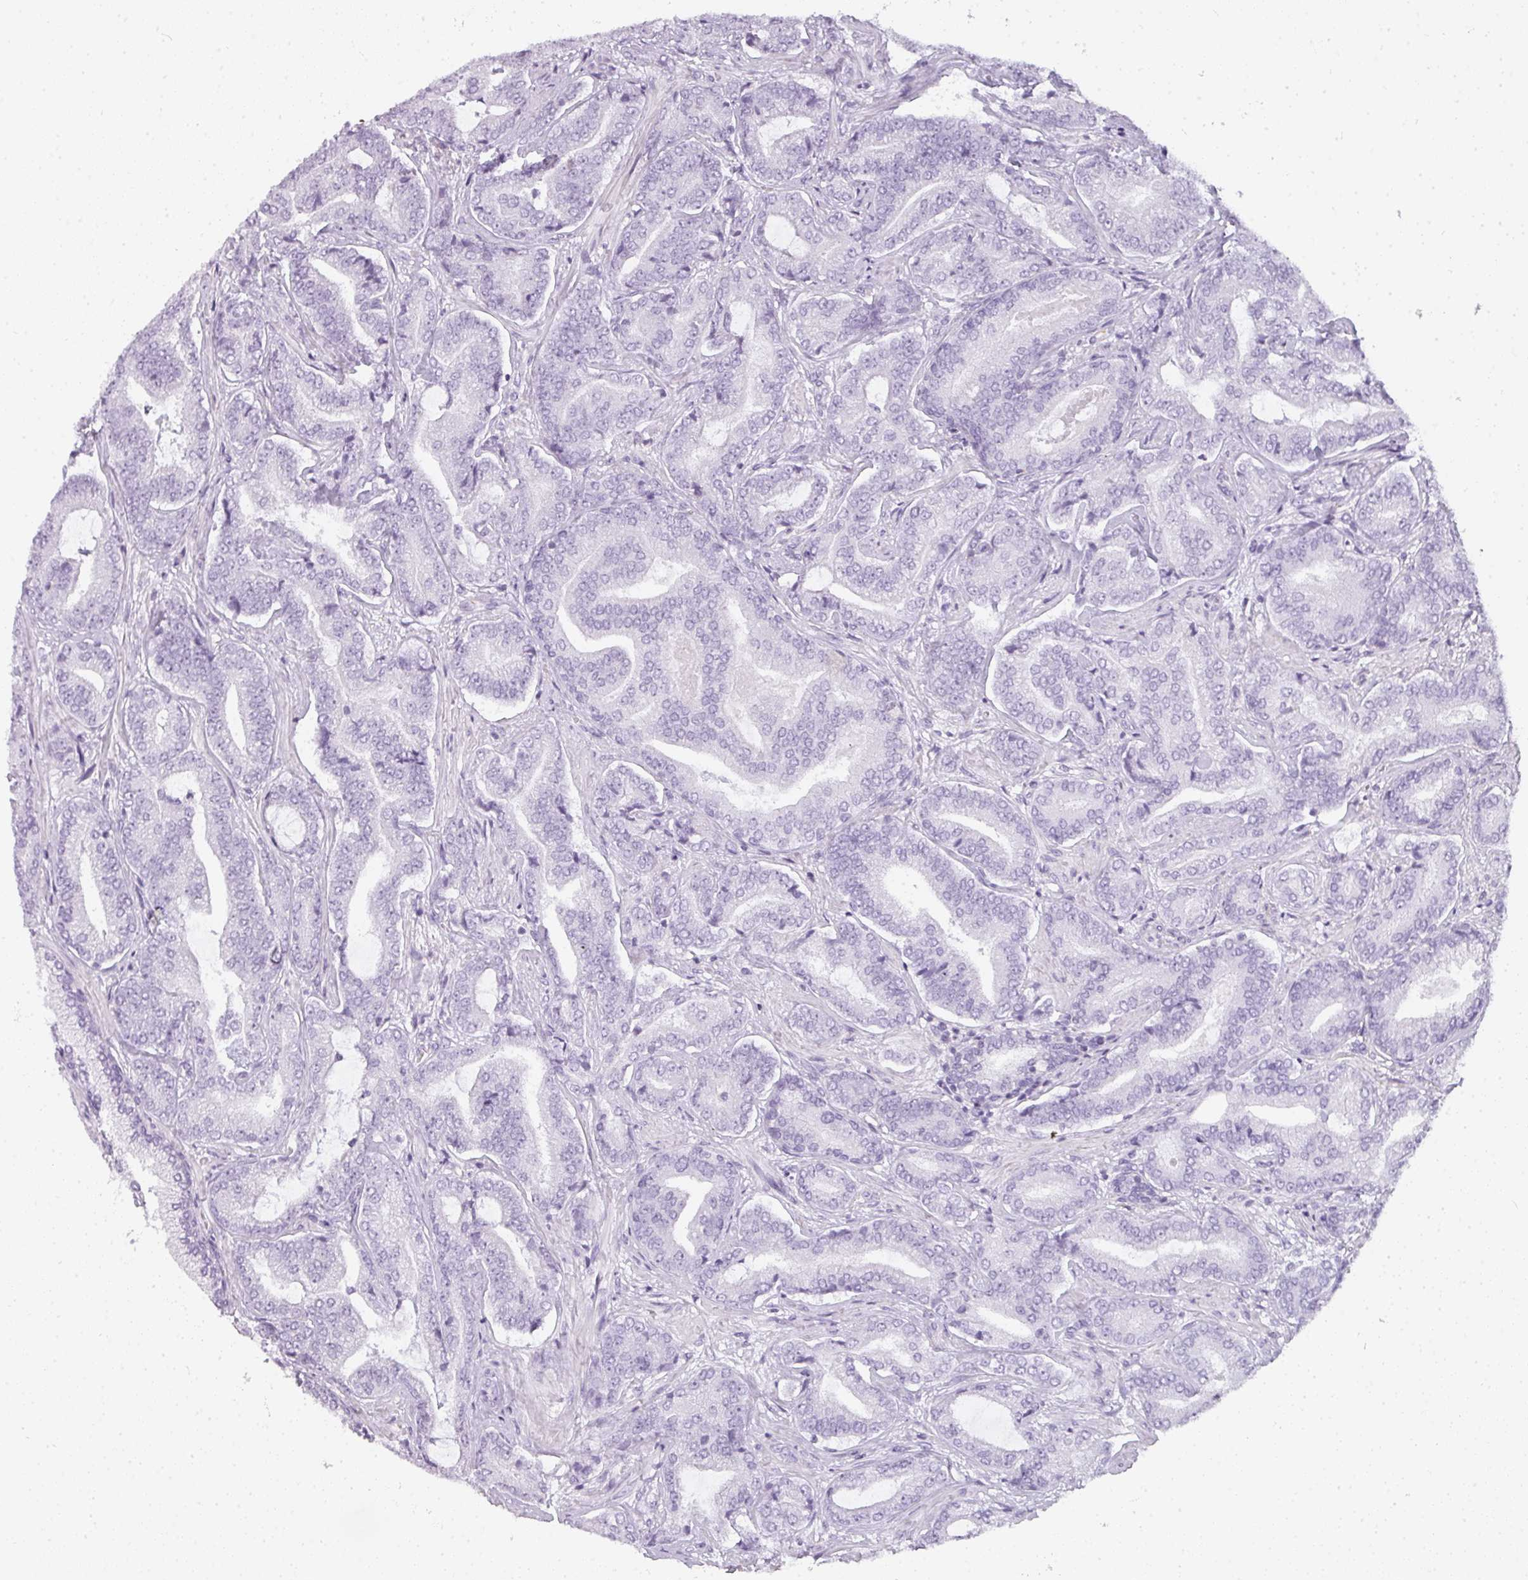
{"staining": {"intensity": "negative", "quantity": "none", "location": "none"}, "tissue": "prostate cancer", "cell_type": "Tumor cells", "image_type": "cancer", "snomed": [{"axis": "morphology", "description": "Adenocarcinoma, Low grade"}, {"axis": "topography", "description": "Prostate and seminal vesicle, NOS"}], "caption": "Immunohistochemistry (IHC) image of neoplastic tissue: prostate cancer stained with DAB (3,3'-diaminobenzidine) shows no significant protein positivity in tumor cells. (DAB IHC visualized using brightfield microscopy, high magnification).", "gene": "TMEM42", "patient": {"sex": "male", "age": 61}}